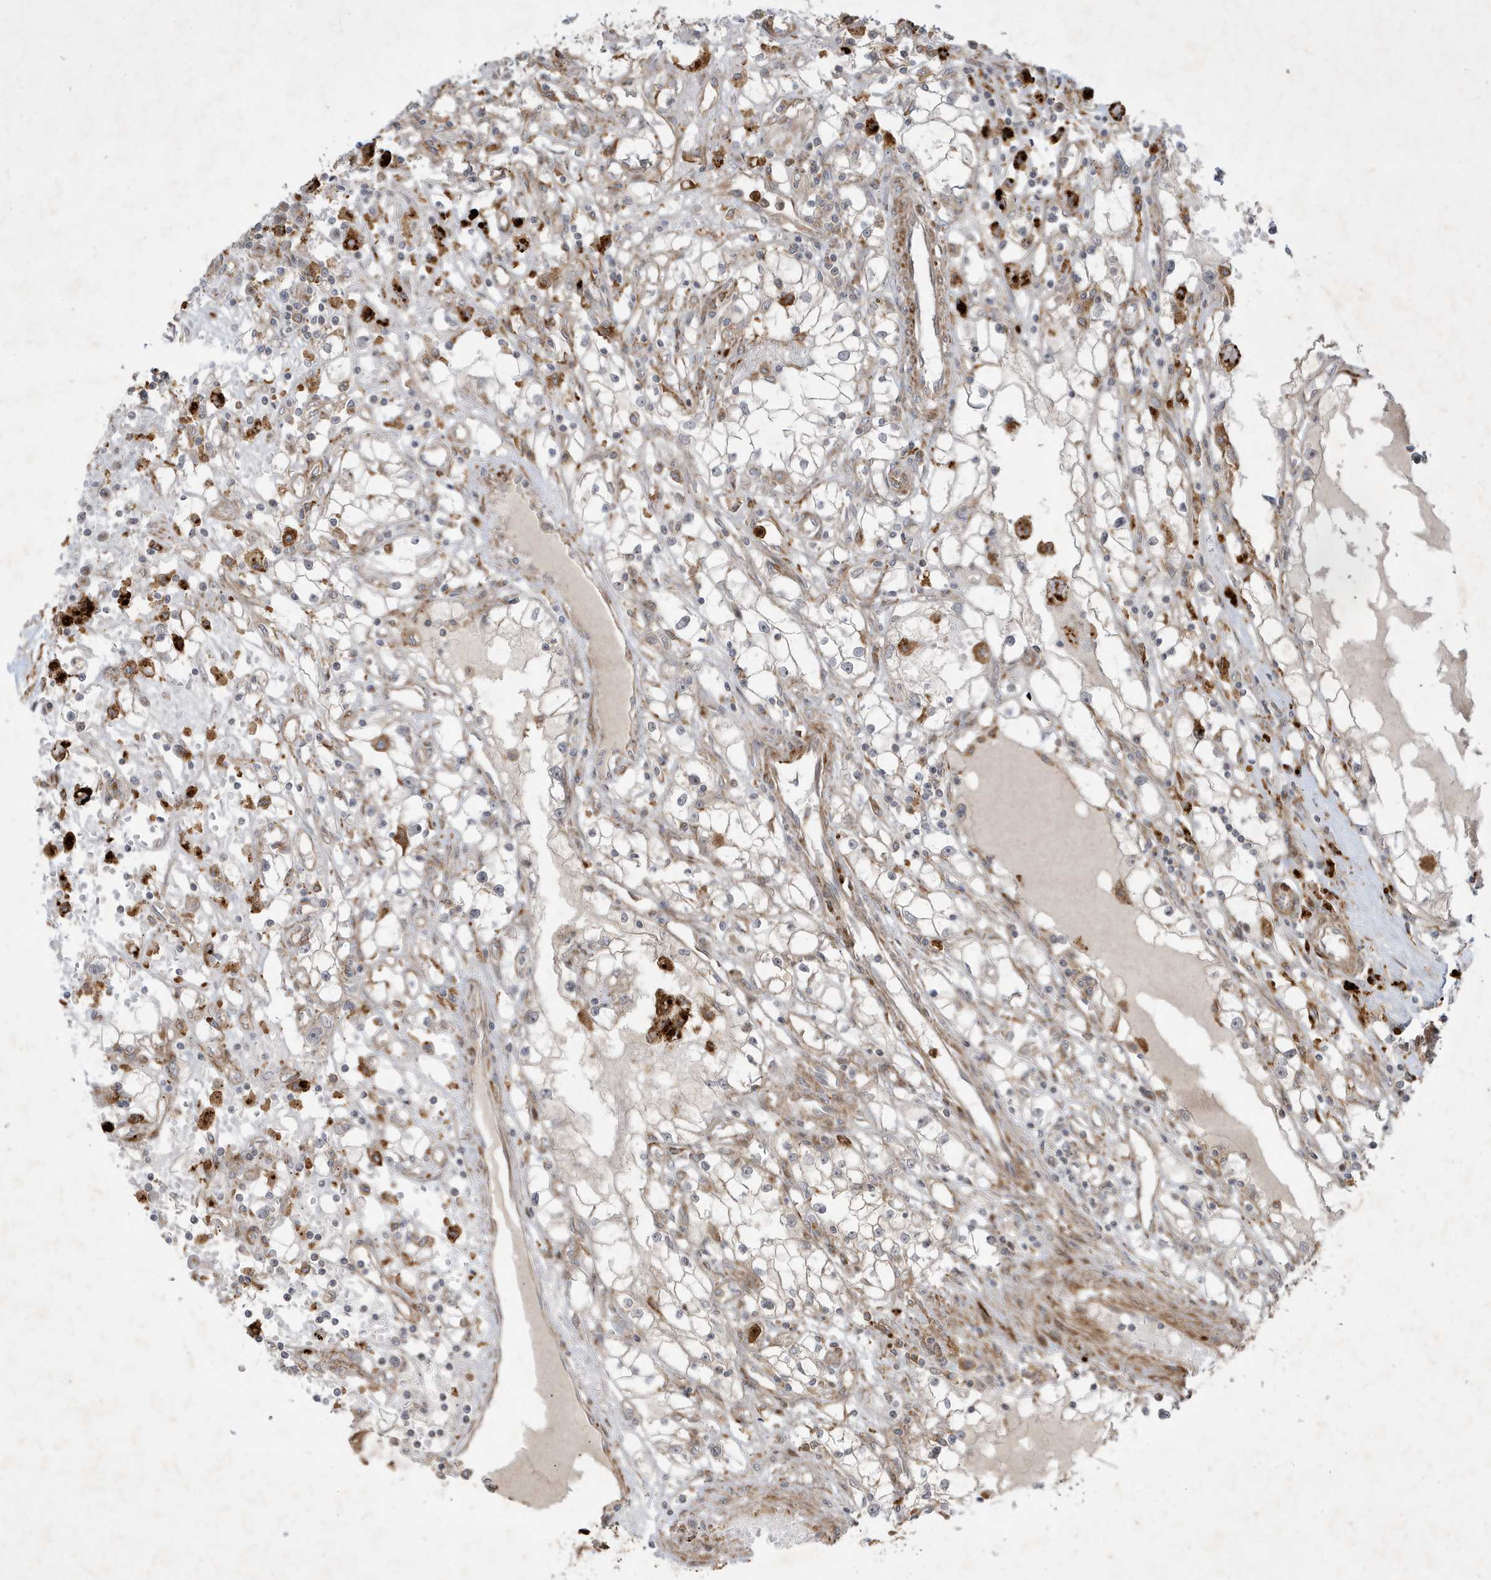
{"staining": {"intensity": "negative", "quantity": "none", "location": "none"}, "tissue": "renal cancer", "cell_type": "Tumor cells", "image_type": "cancer", "snomed": [{"axis": "morphology", "description": "Adenocarcinoma, NOS"}, {"axis": "topography", "description": "Kidney"}], "caption": "Histopathology image shows no significant protein expression in tumor cells of renal cancer (adenocarcinoma).", "gene": "IFT57", "patient": {"sex": "male", "age": 56}}